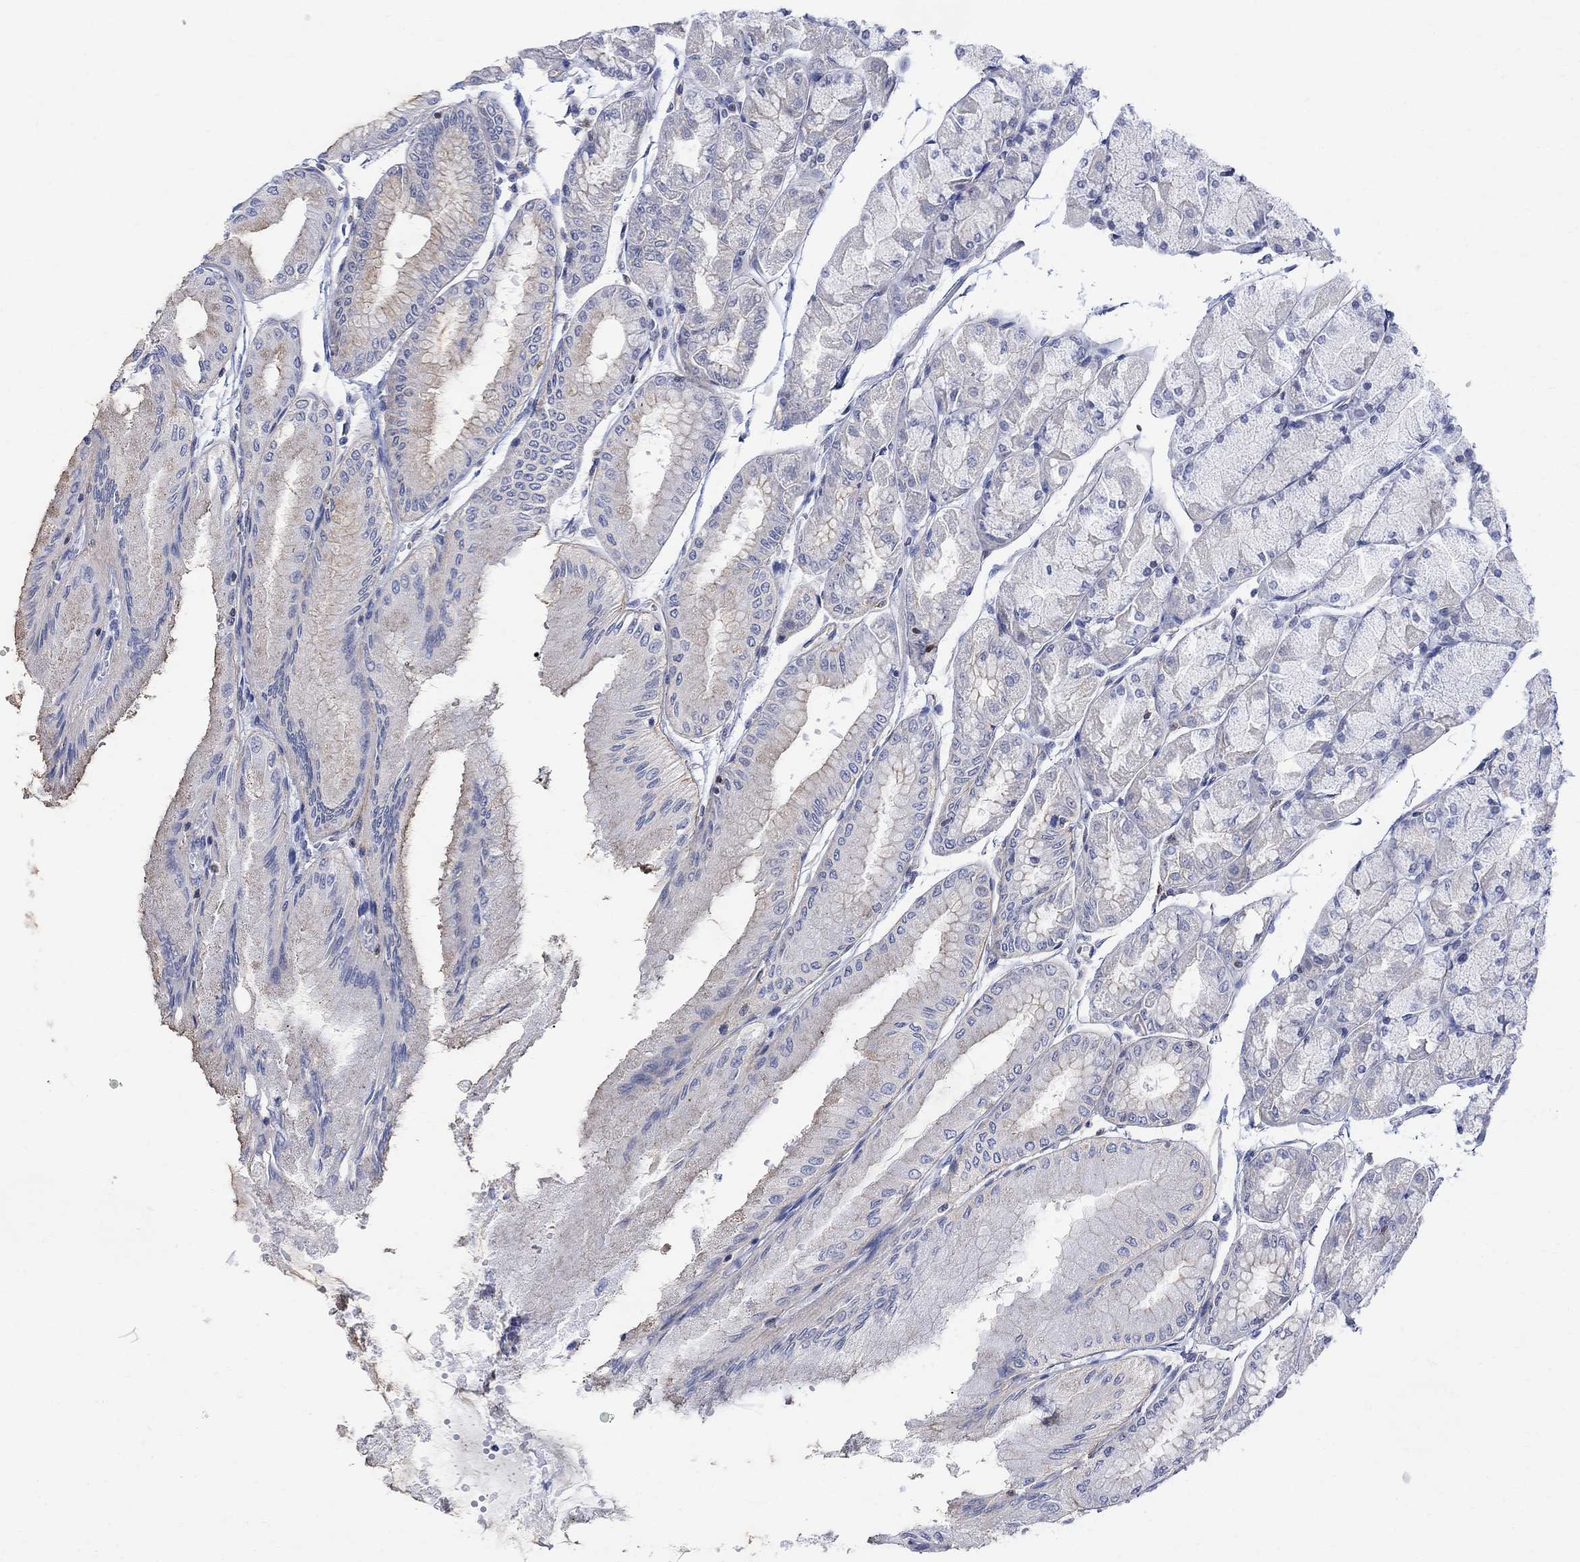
{"staining": {"intensity": "weak", "quantity": "<25%", "location": "cytoplasmic/membranous"}, "tissue": "stomach", "cell_type": "Glandular cells", "image_type": "normal", "snomed": [{"axis": "morphology", "description": "Normal tissue, NOS"}, {"axis": "topography", "description": "Stomach, upper"}], "caption": "Immunohistochemistry photomicrograph of benign human stomach stained for a protein (brown), which exhibits no staining in glandular cells. Nuclei are stained in blue.", "gene": "GBP5", "patient": {"sex": "male", "age": 60}}